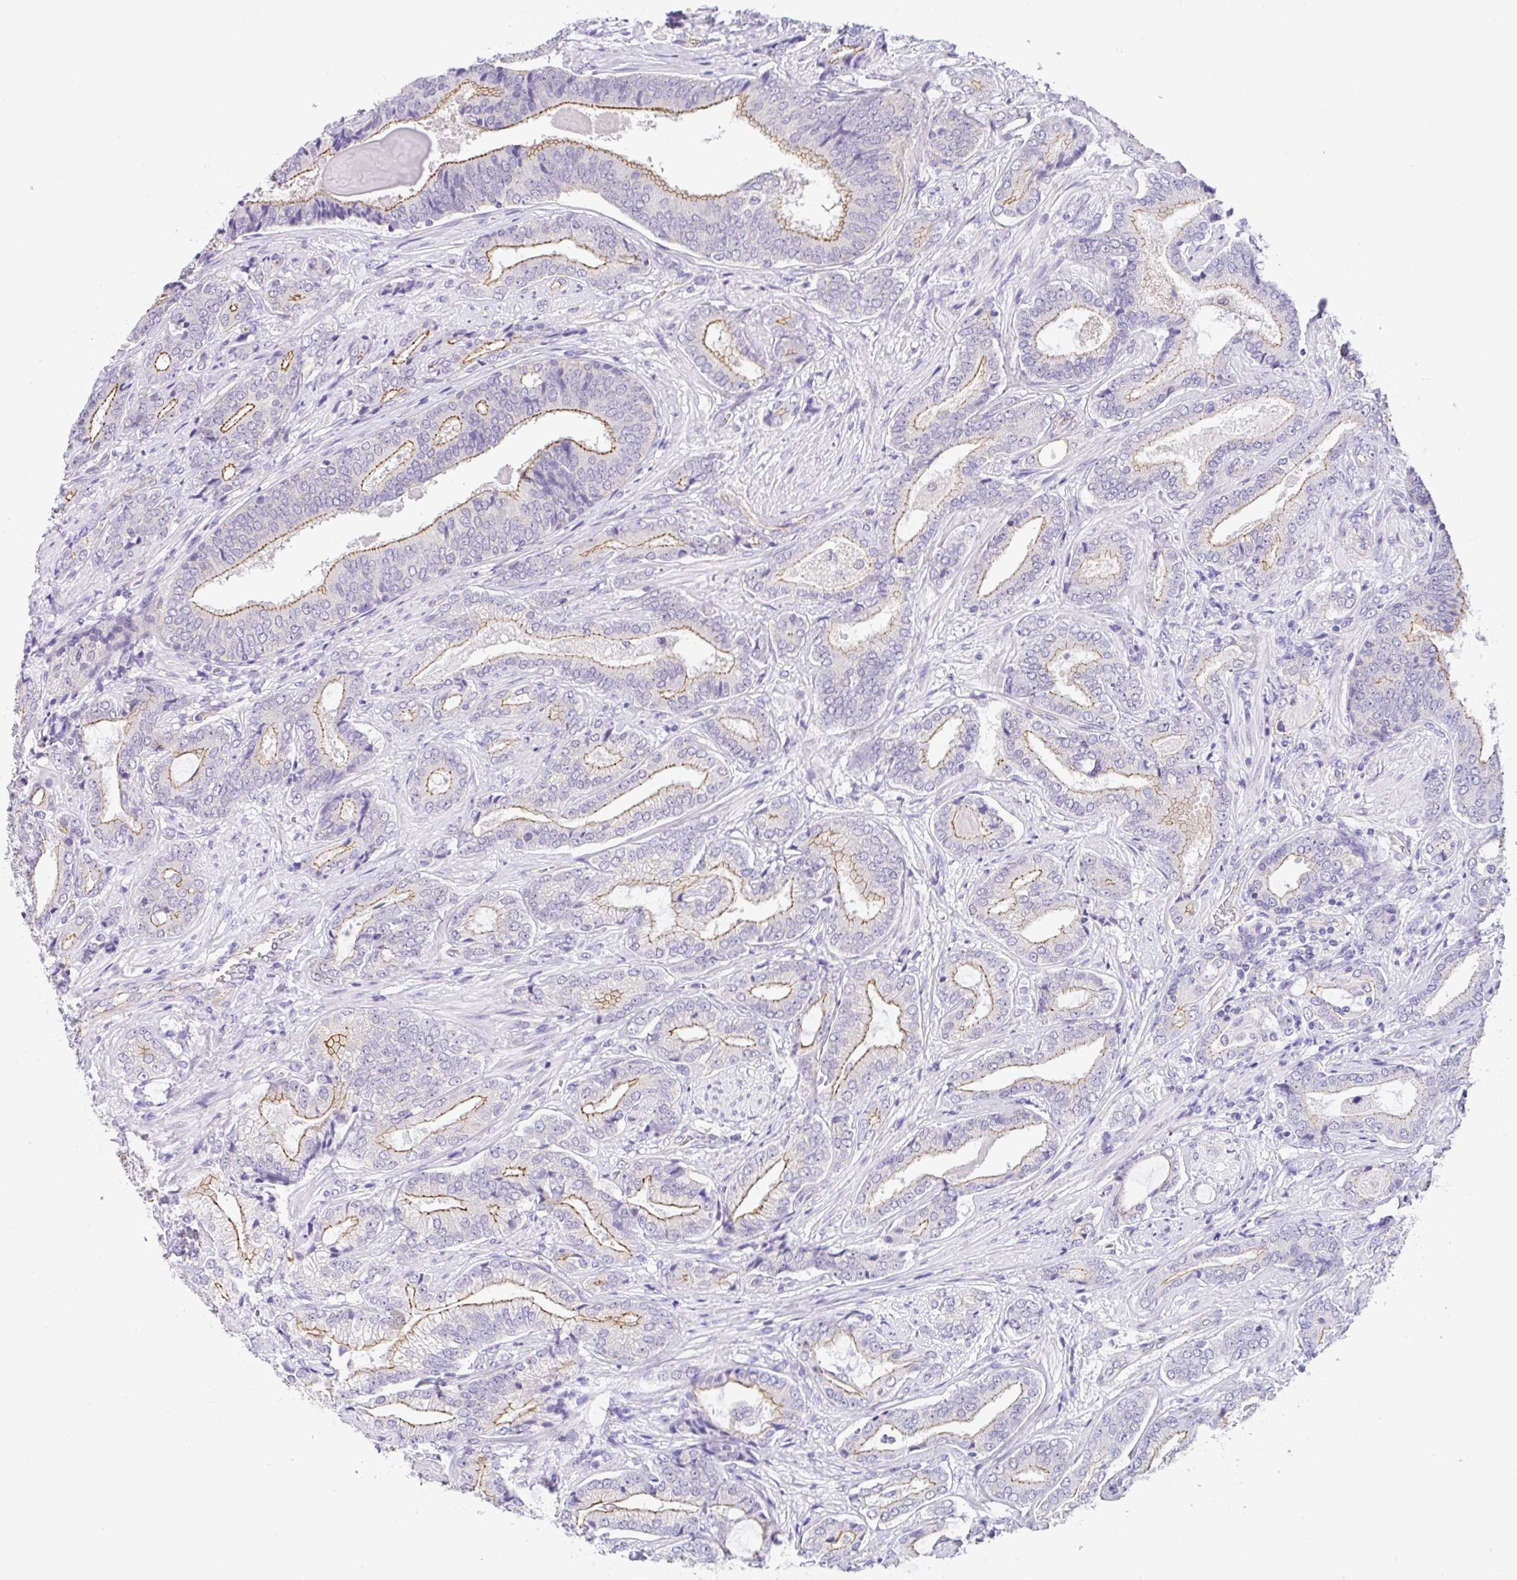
{"staining": {"intensity": "moderate", "quantity": "25%-75%", "location": "cytoplasmic/membranous"}, "tissue": "prostate cancer", "cell_type": "Tumor cells", "image_type": "cancer", "snomed": [{"axis": "morphology", "description": "Adenocarcinoma, High grade"}, {"axis": "topography", "description": "Prostate"}], "caption": "A brown stain labels moderate cytoplasmic/membranous expression of a protein in human prostate cancer (high-grade adenocarcinoma) tumor cells.", "gene": "CGNL1", "patient": {"sex": "male", "age": 62}}